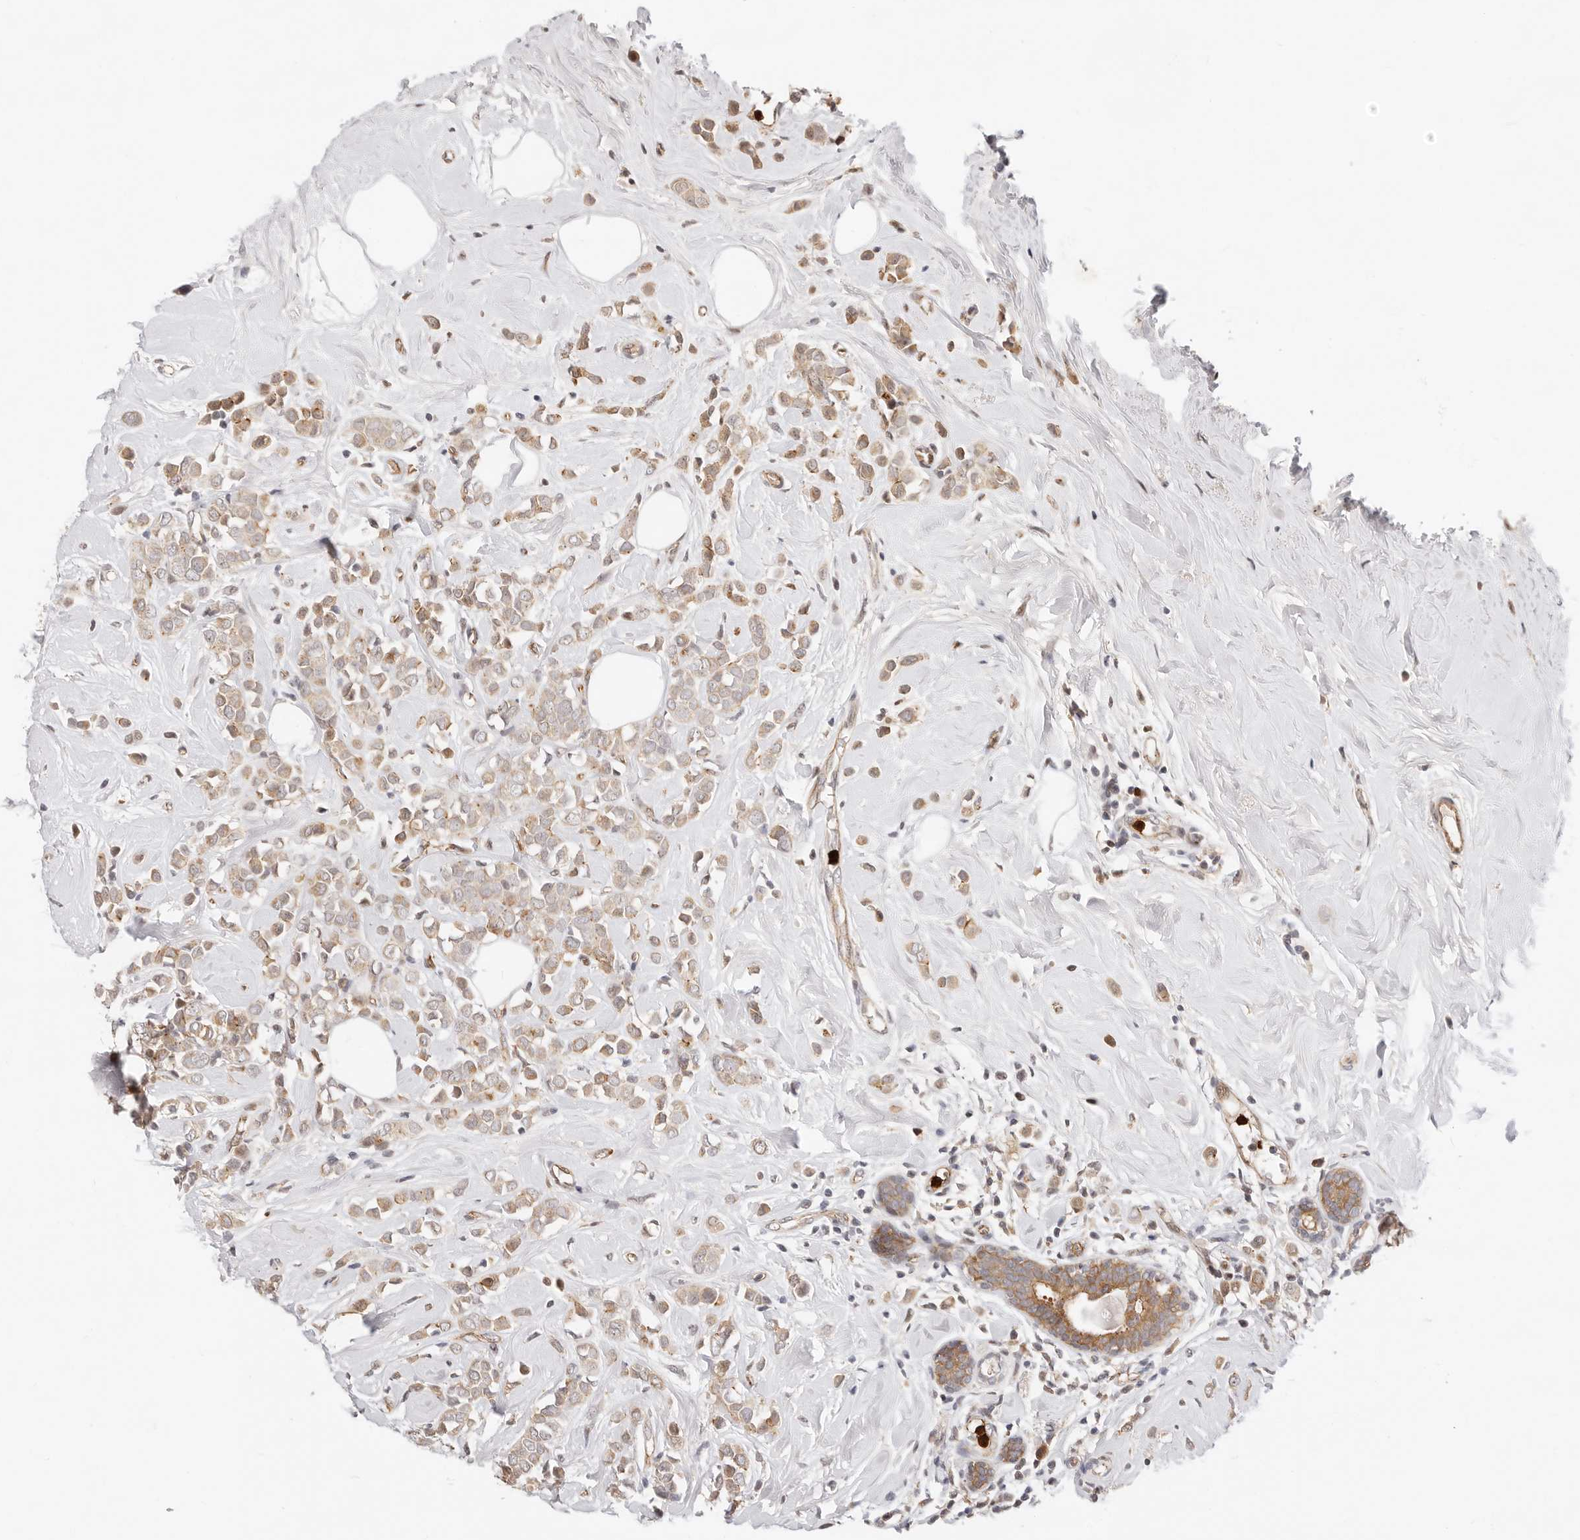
{"staining": {"intensity": "weak", "quantity": ">75%", "location": "cytoplasmic/membranous"}, "tissue": "breast cancer", "cell_type": "Tumor cells", "image_type": "cancer", "snomed": [{"axis": "morphology", "description": "Lobular carcinoma"}, {"axis": "topography", "description": "Breast"}], "caption": "An IHC histopathology image of tumor tissue is shown. Protein staining in brown shows weak cytoplasmic/membranous positivity in breast lobular carcinoma within tumor cells. (DAB (3,3'-diaminobenzidine) IHC, brown staining for protein, blue staining for nuclei).", "gene": "AFDN", "patient": {"sex": "female", "age": 47}}